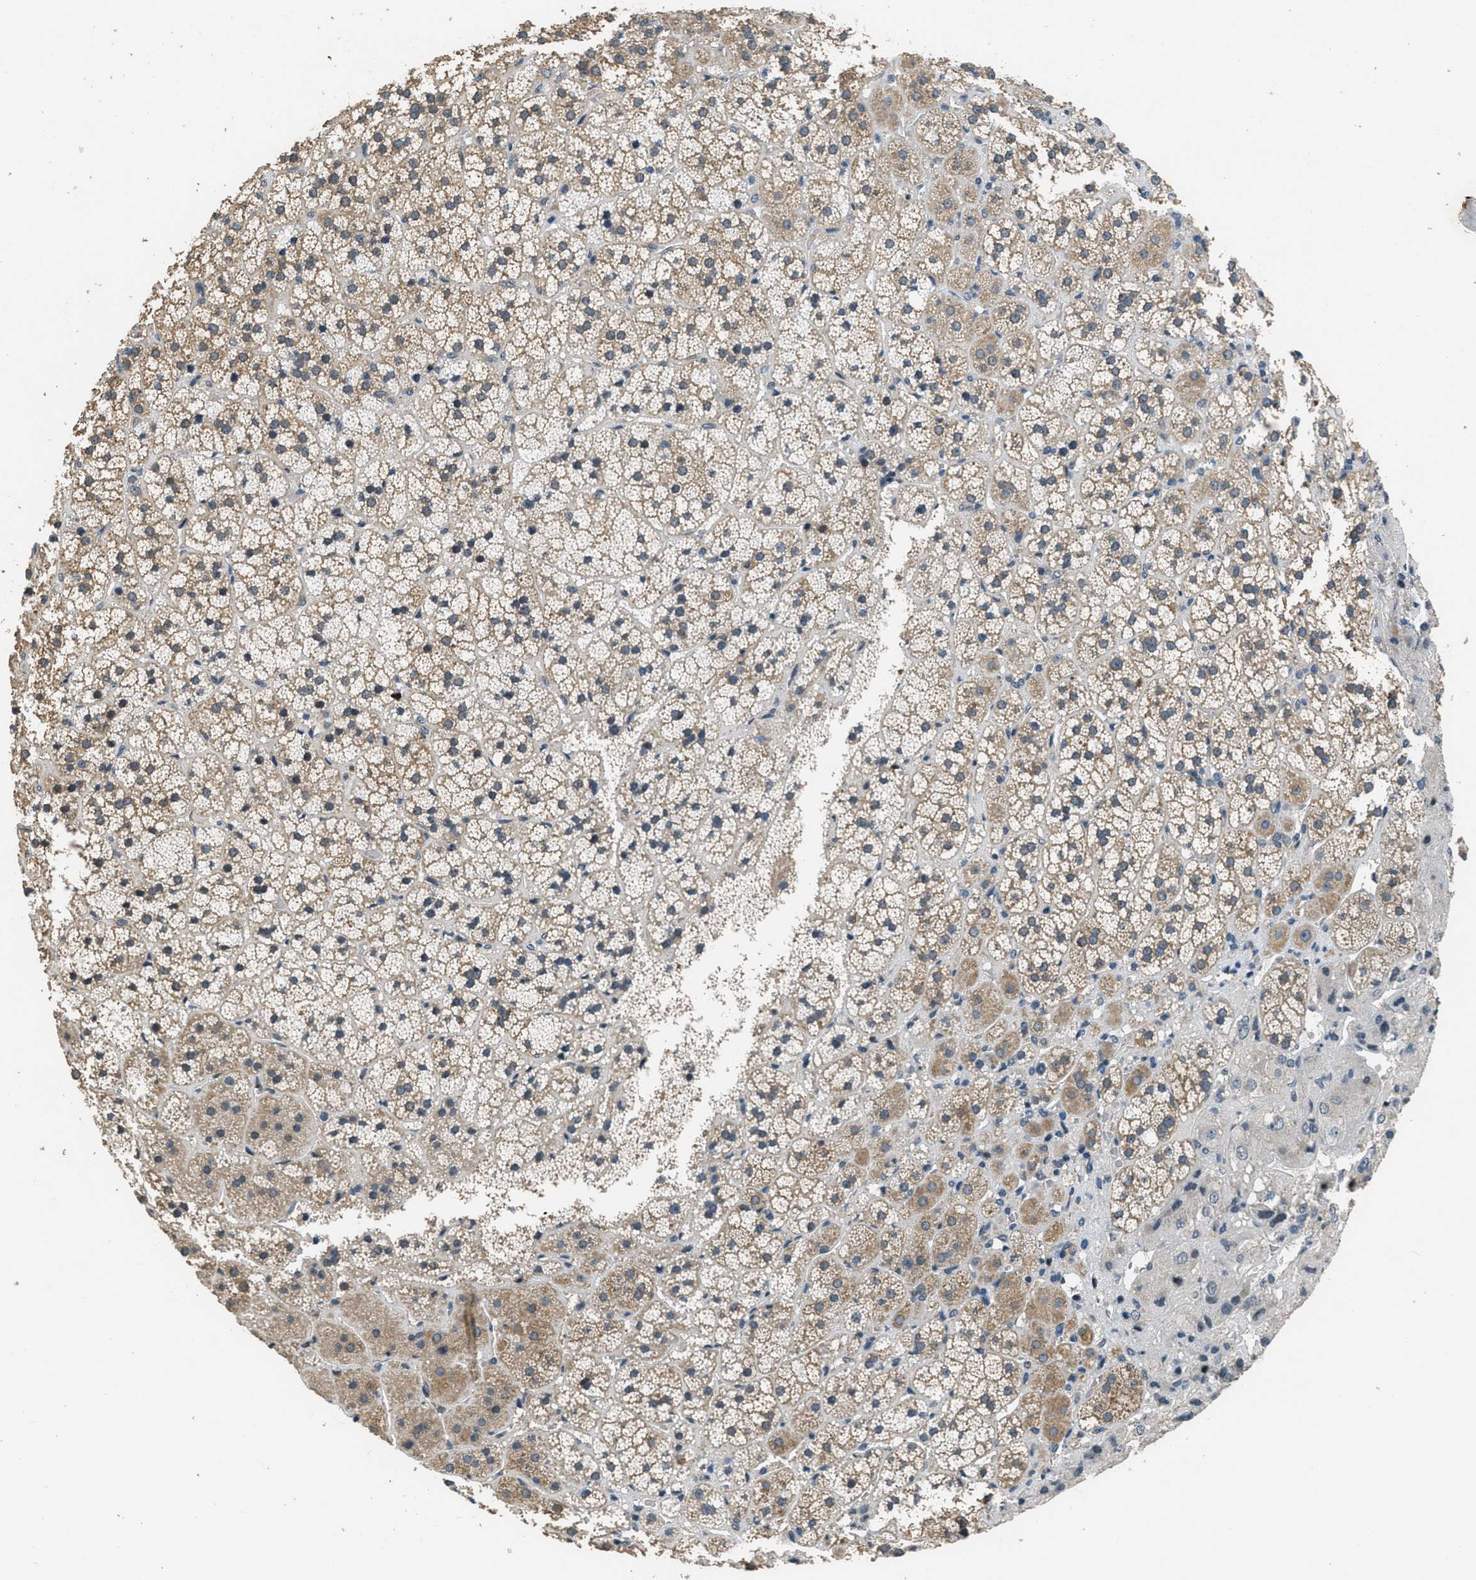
{"staining": {"intensity": "moderate", "quantity": ">75%", "location": "cytoplasmic/membranous"}, "tissue": "adrenal gland", "cell_type": "Glandular cells", "image_type": "normal", "snomed": [{"axis": "morphology", "description": "Normal tissue, NOS"}, {"axis": "topography", "description": "Adrenal gland"}], "caption": "A histopathology image of human adrenal gland stained for a protein displays moderate cytoplasmic/membranous brown staining in glandular cells. Nuclei are stained in blue.", "gene": "NAT1", "patient": {"sex": "female", "age": 44}}